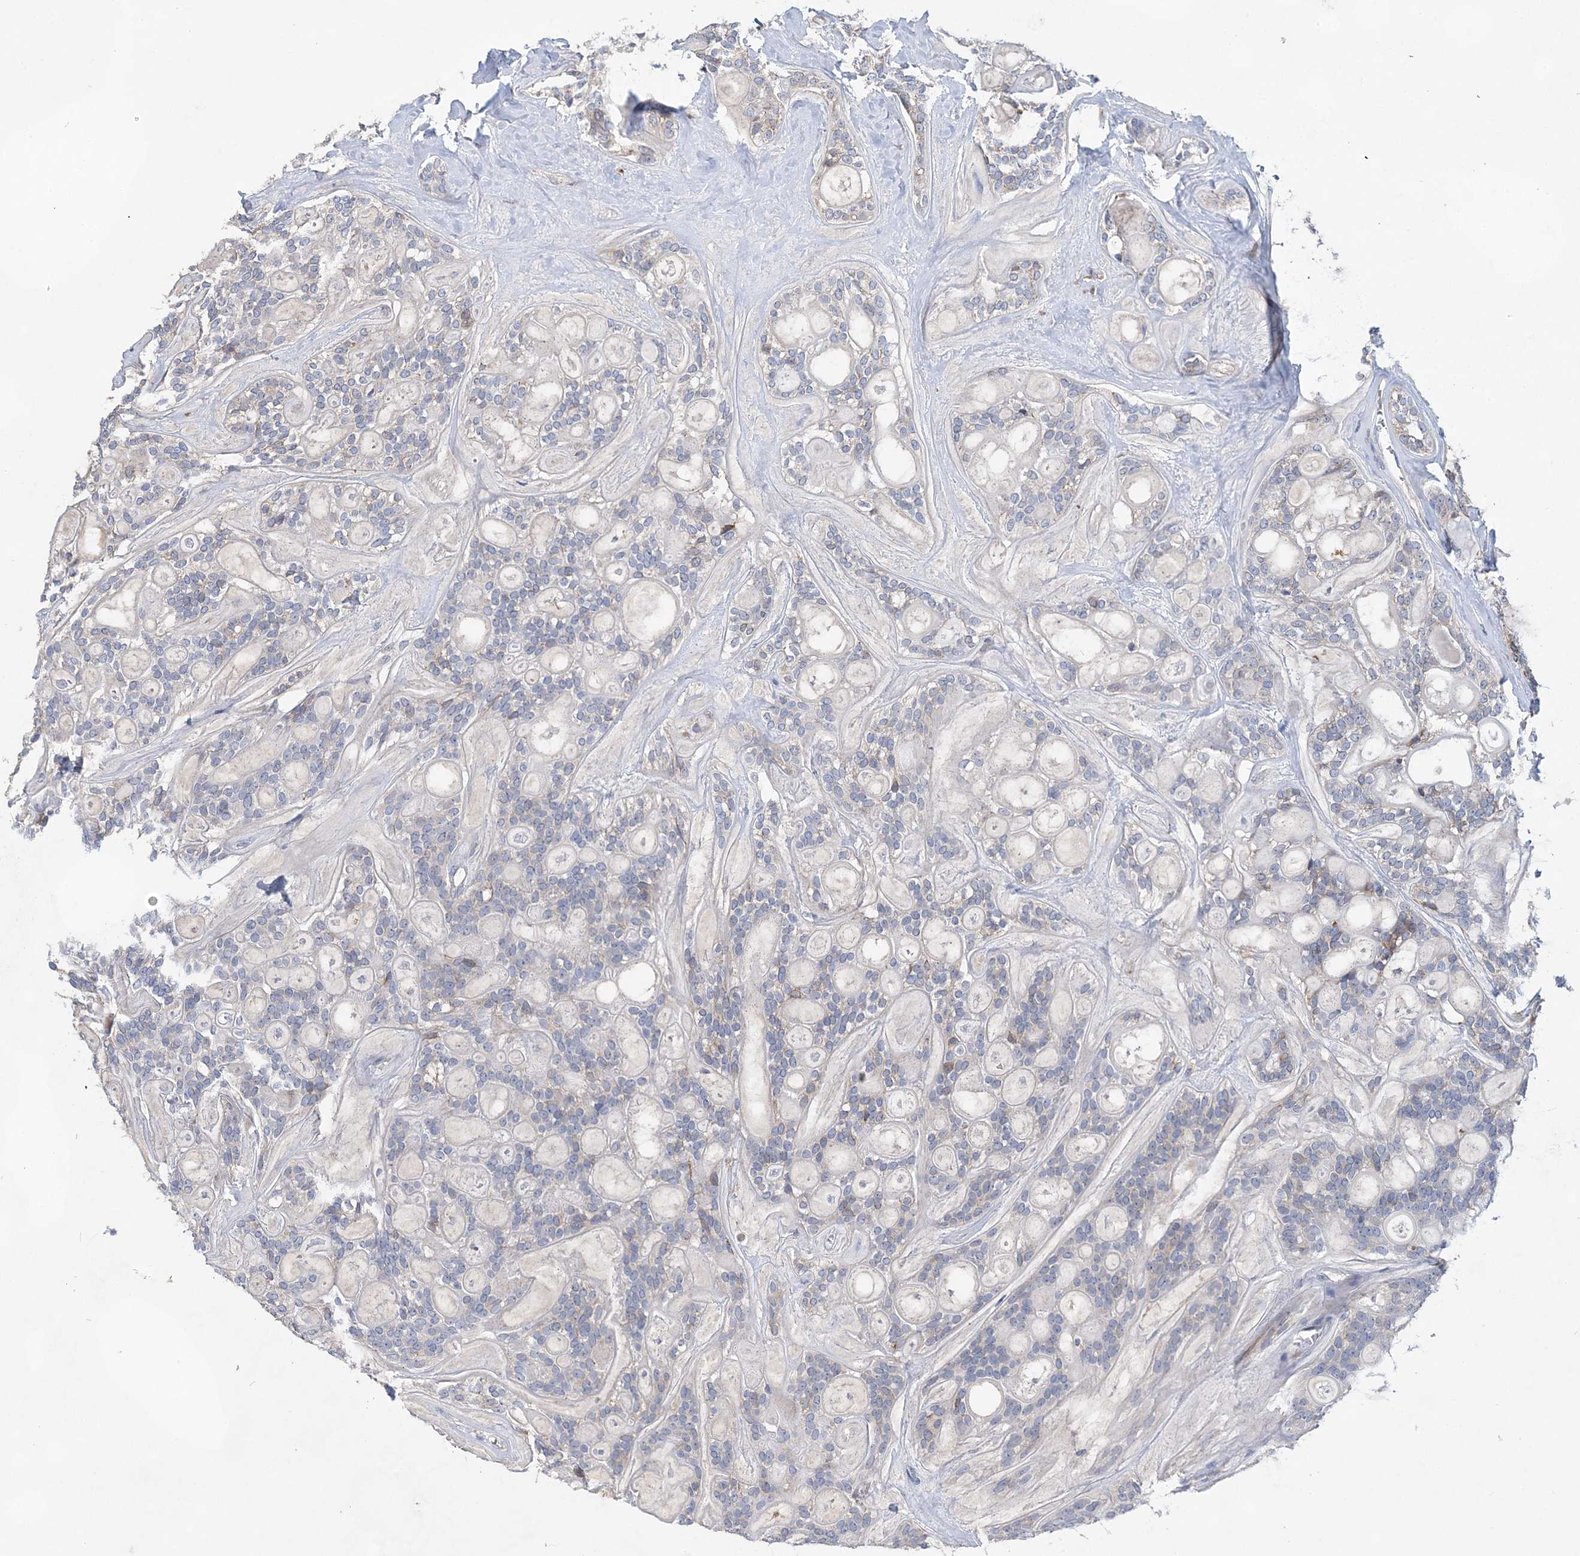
{"staining": {"intensity": "negative", "quantity": "none", "location": "none"}, "tissue": "head and neck cancer", "cell_type": "Tumor cells", "image_type": "cancer", "snomed": [{"axis": "morphology", "description": "Adenocarcinoma, NOS"}, {"axis": "topography", "description": "Head-Neck"}], "caption": "Image shows no significant protein expression in tumor cells of adenocarcinoma (head and neck).", "gene": "TRAPPC13", "patient": {"sex": "male", "age": 66}}